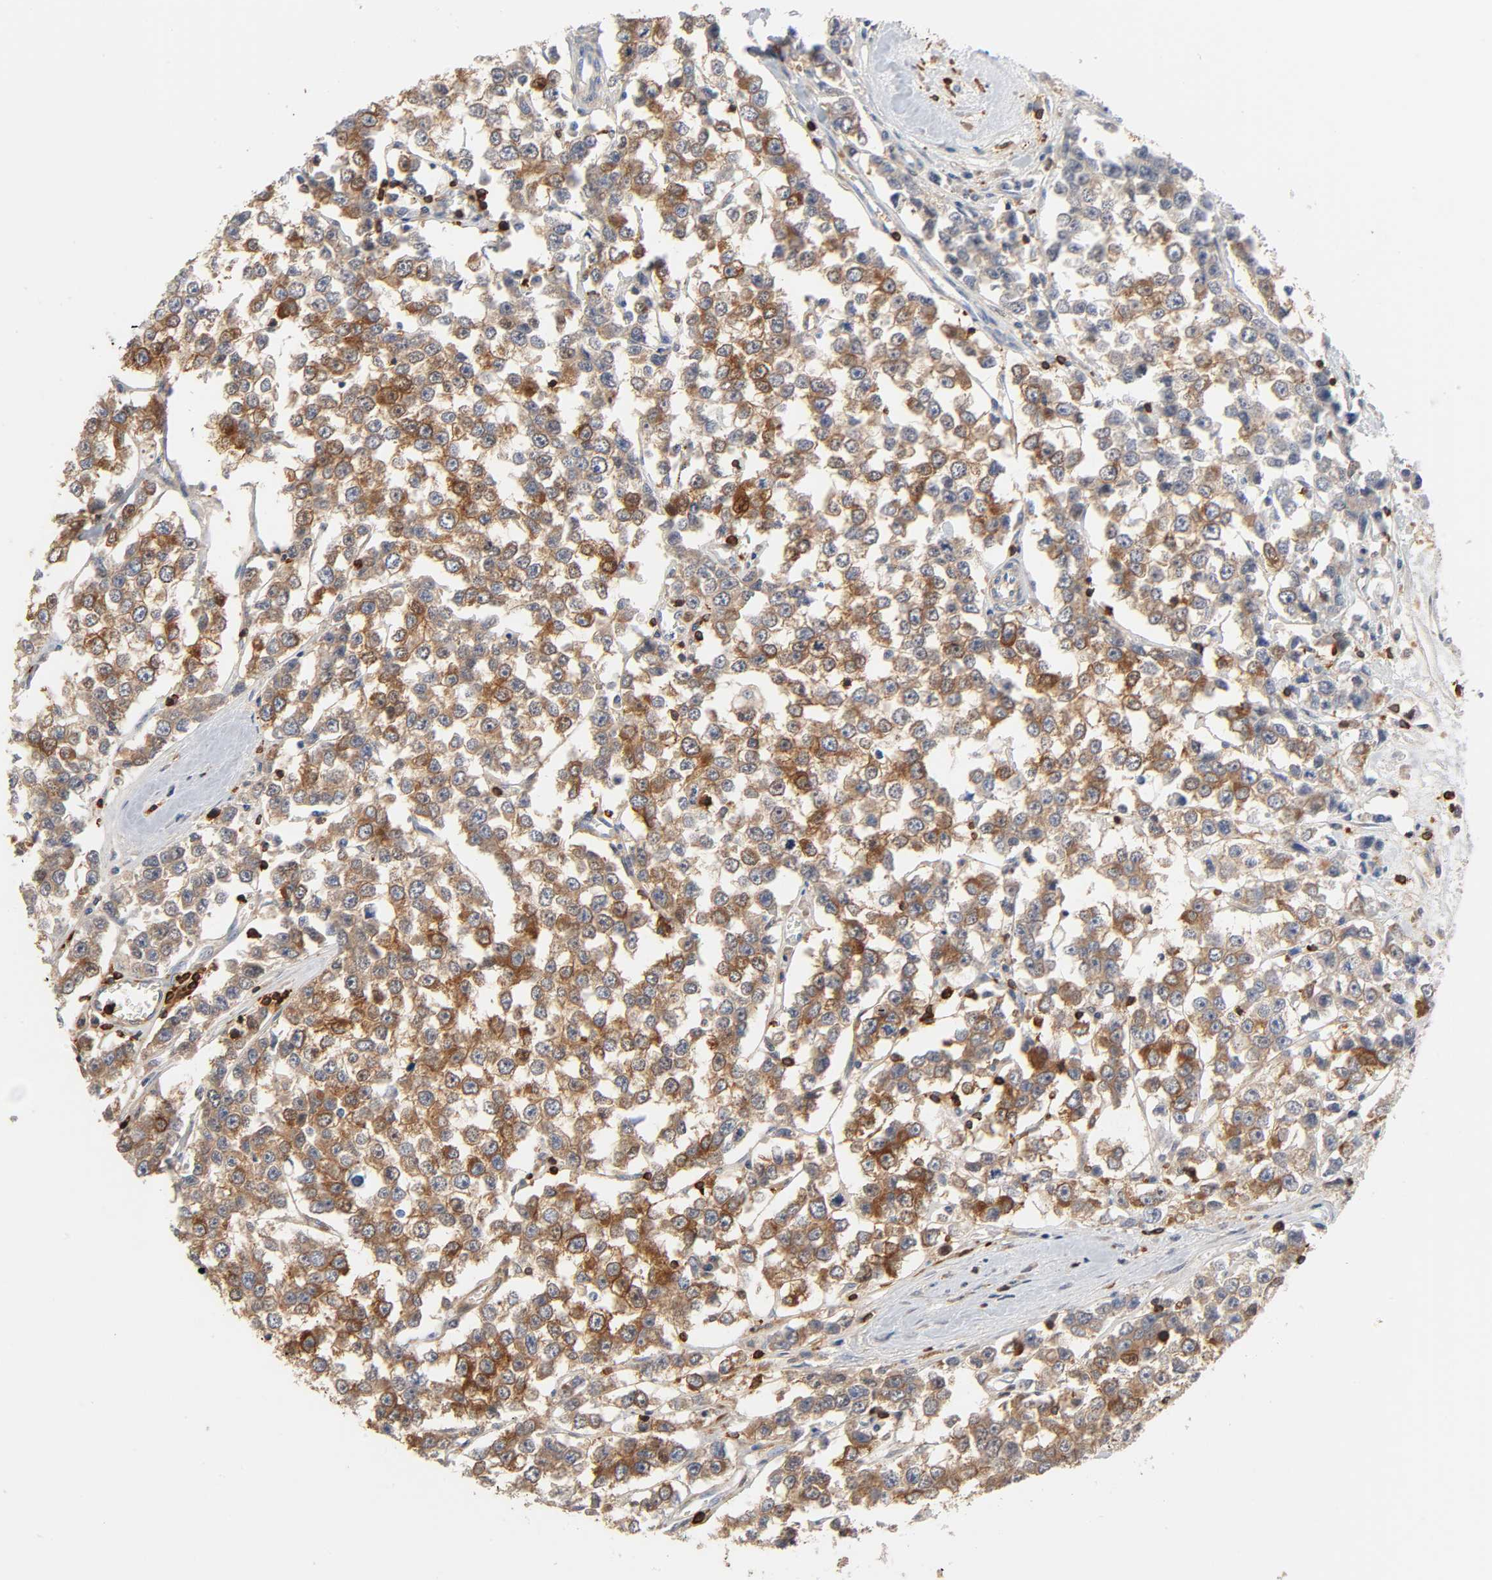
{"staining": {"intensity": "strong", "quantity": ">75%", "location": "cytoplasmic/membranous"}, "tissue": "testis cancer", "cell_type": "Tumor cells", "image_type": "cancer", "snomed": [{"axis": "morphology", "description": "Seminoma, NOS"}, {"axis": "morphology", "description": "Carcinoma, Embryonal, NOS"}, {"axis": "topography", "description": "Testis"}], "caption": "Immunohistochemistry (IHC) micrograph of human testis cancer (seminoma) stained for a protein (brown), which reveals high levels of strong cytoplasmic/membranous staining in approximately >75% of tumor cells.", "gene": "BIN1", "patient": {"sex": "male", "age": 52}}